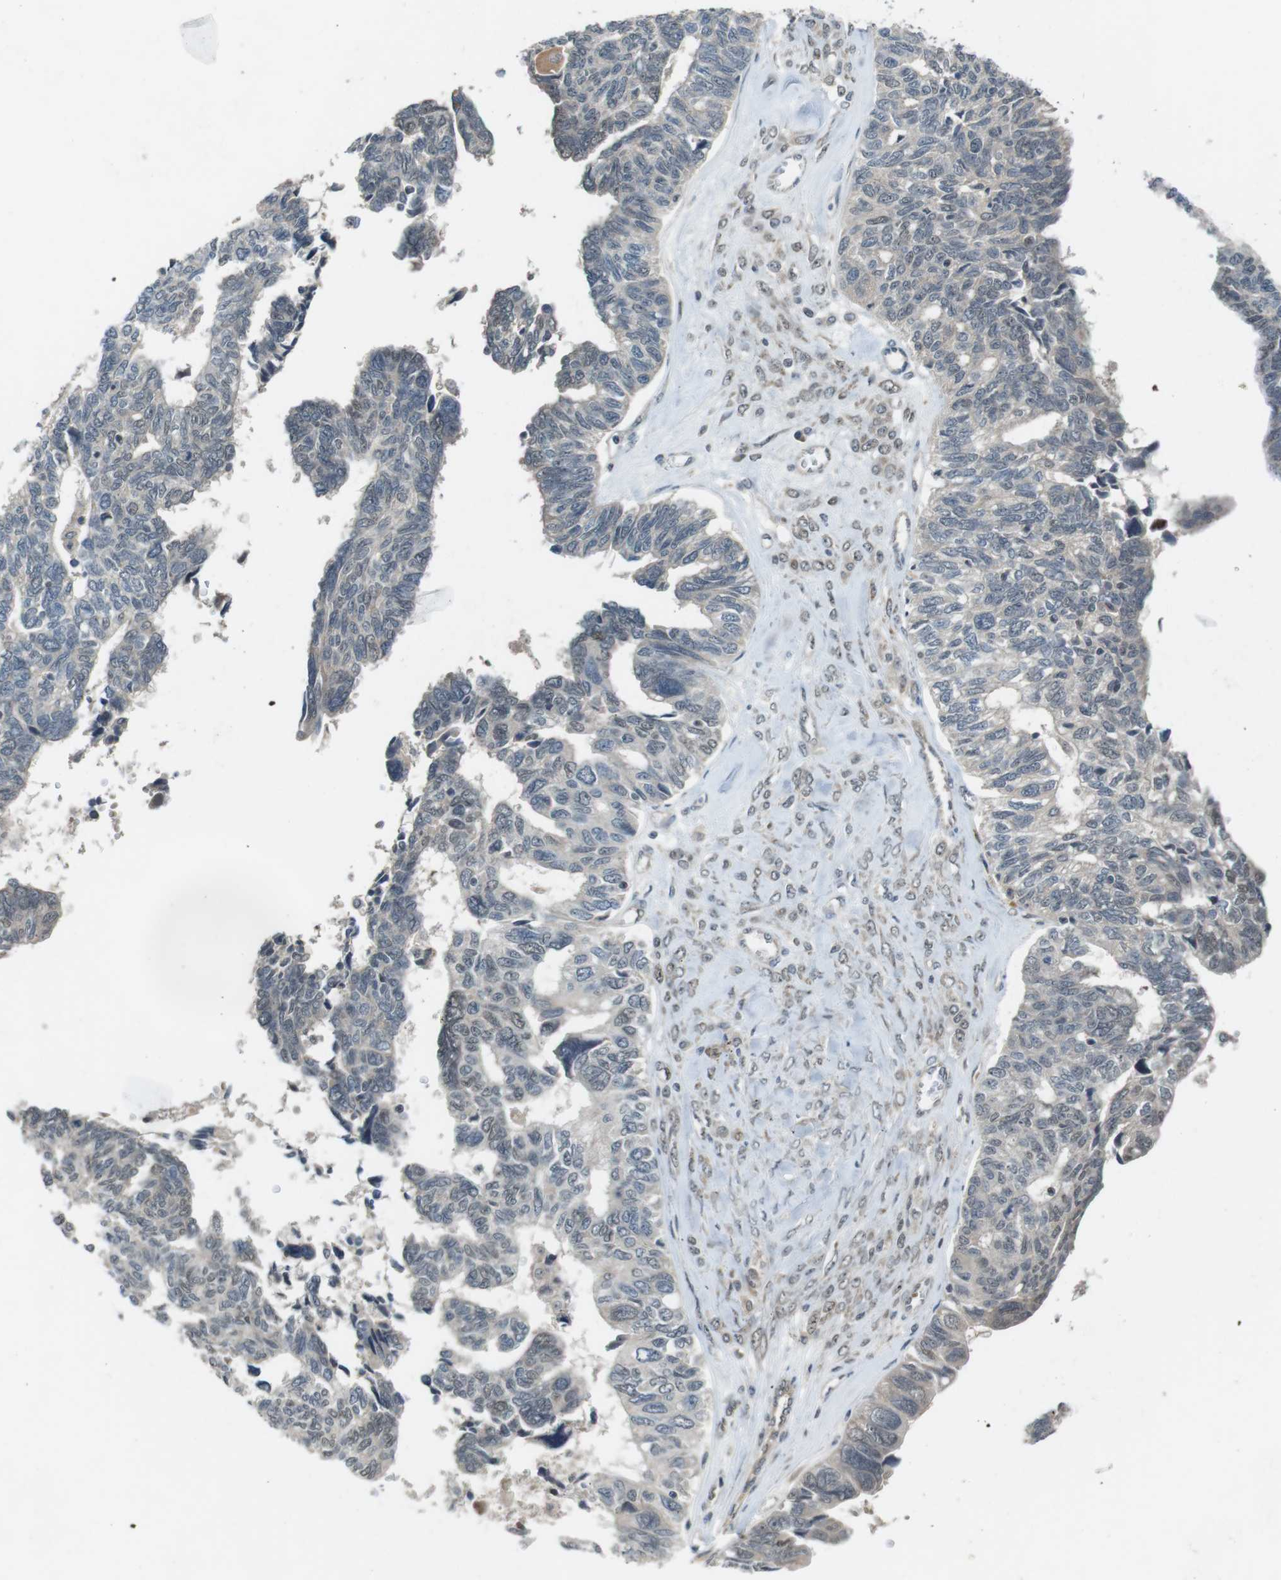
{"staining": {"intensity": "weak", "quantity": "<25%", "location": "nuclear"}, "tissue": "ovarian cancer", "cell_type": "Tumor cells", "image_type": "cancer", "snomed": [{"axis": "morphology", "description": "Cystadenocarcinoma, serous, NOS"}, {"axis": "topography", "description": "Ovary"}], "caption": "A photomicrograph of ovarian cancer stained for a protein displays no brown staining in tumor cells.", "gene": "MAPKAPK5", "patient": {"sex": "female", "age": 79}}